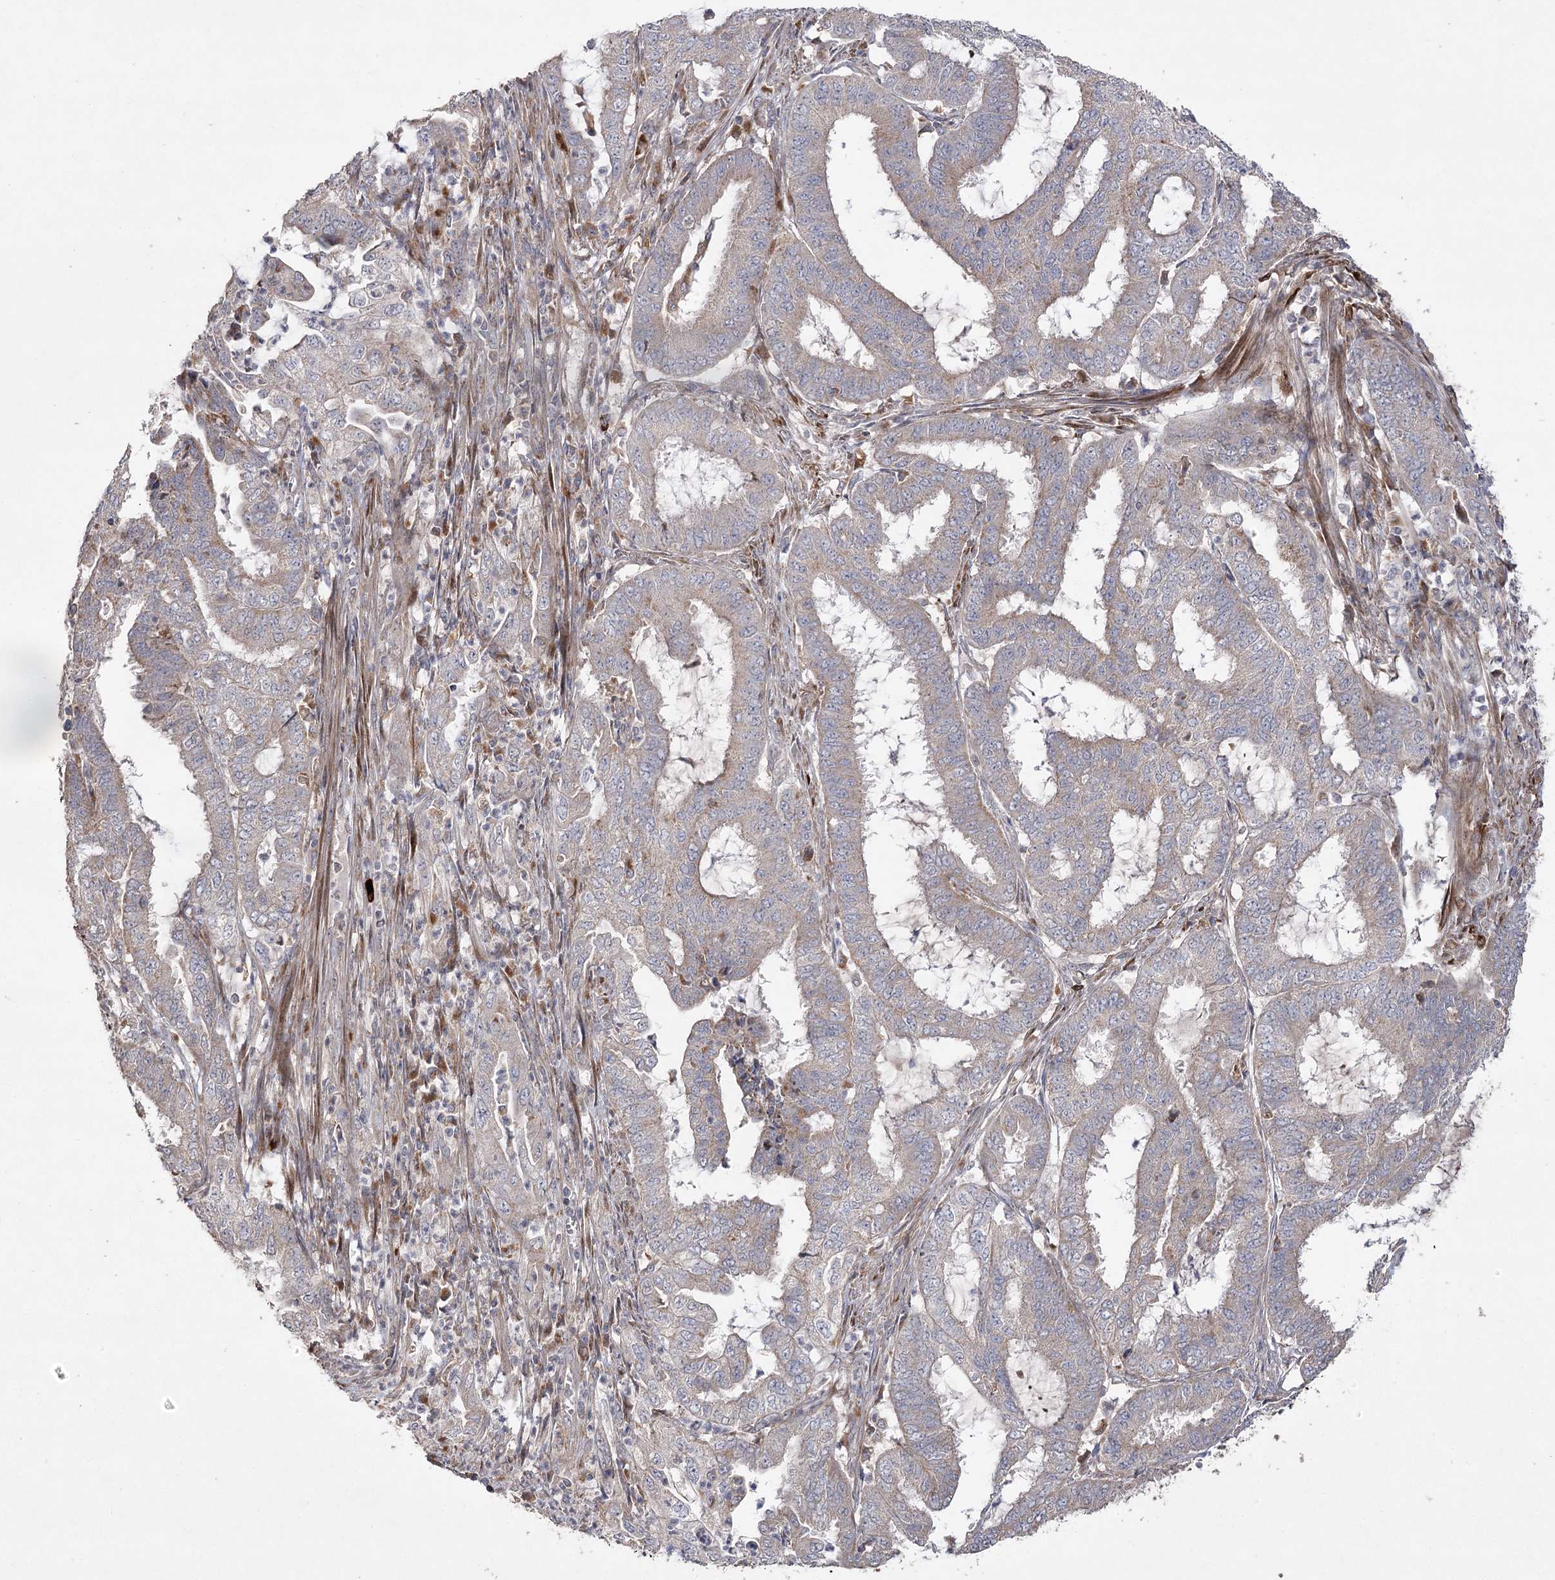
{"staining": {"intensity": "negative", "quantity": "none", "location": "none"}, "tissue": "endometrial cancer", "cell_type": "Tumor cells", "image_type": "cancer", "snomed": [{"axis": "morphology", "description": "Adenocarcinoma, NOS"}, {"axis": "topography", "description": "Endometrium"}], "caption": "There is no significant expression in tumor cells of endometrial cancer.", "gene": "OBSL1", "patient": {"sex": "female", "age": 51}}